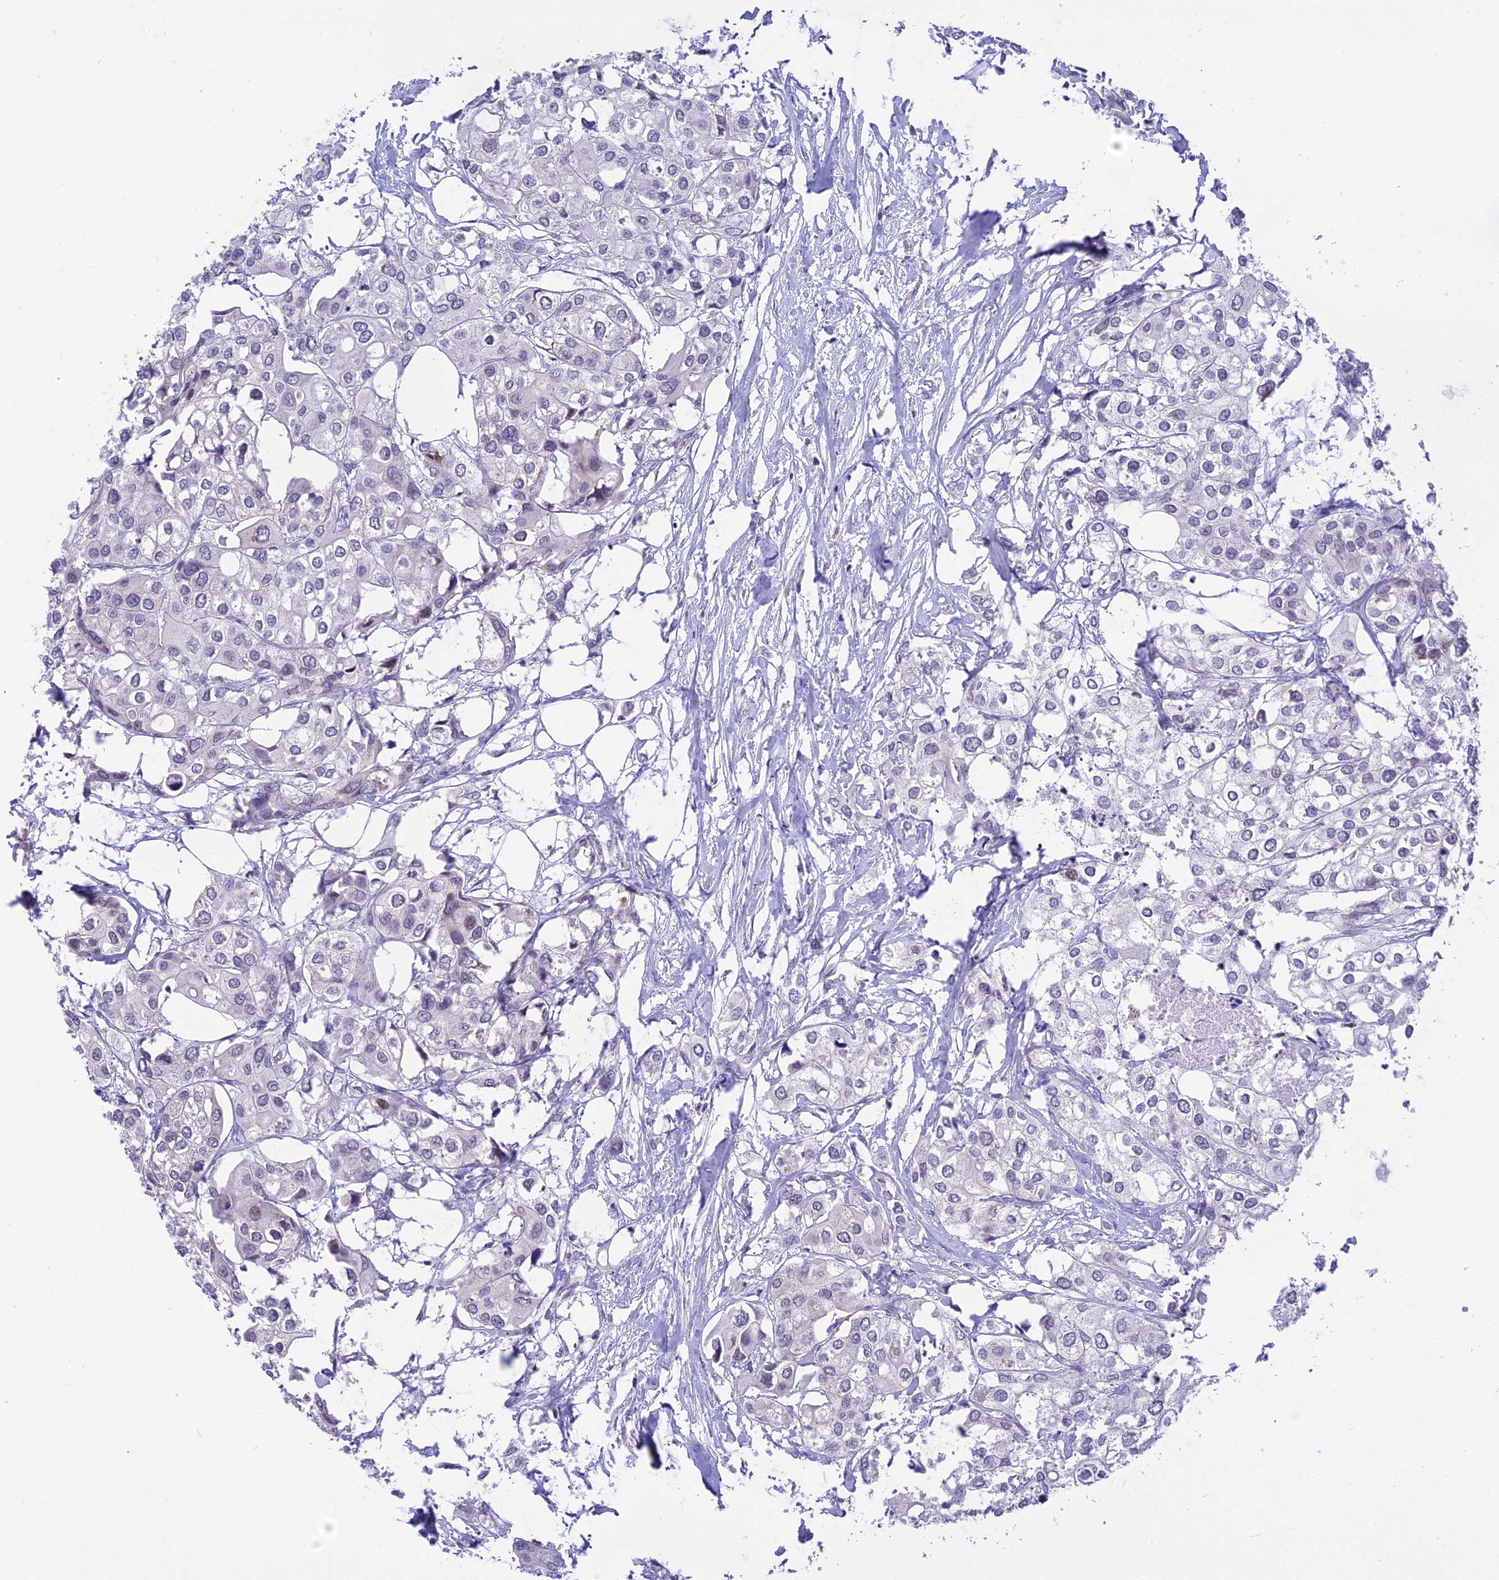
{"staining": {"intensity": "negative", "quantity": "none", "location": "none"}, "tissue": "urothelial cancer", "cell_type": "Tumor cells", "image_type": "cancer", "snomed": [{"axis": "morphology", "description": "Urothelial carcinoma, High grade"}, {"axis": "topography", "description": "Urinary bladder"}], "caption": "IHC micrograph of high-grade urothelial carcinoma stained for a protein (brown), which exhibits no staining in tumor cells.", "gene": "ZNF837", "patient": {"sex": "male", "age": 64}}